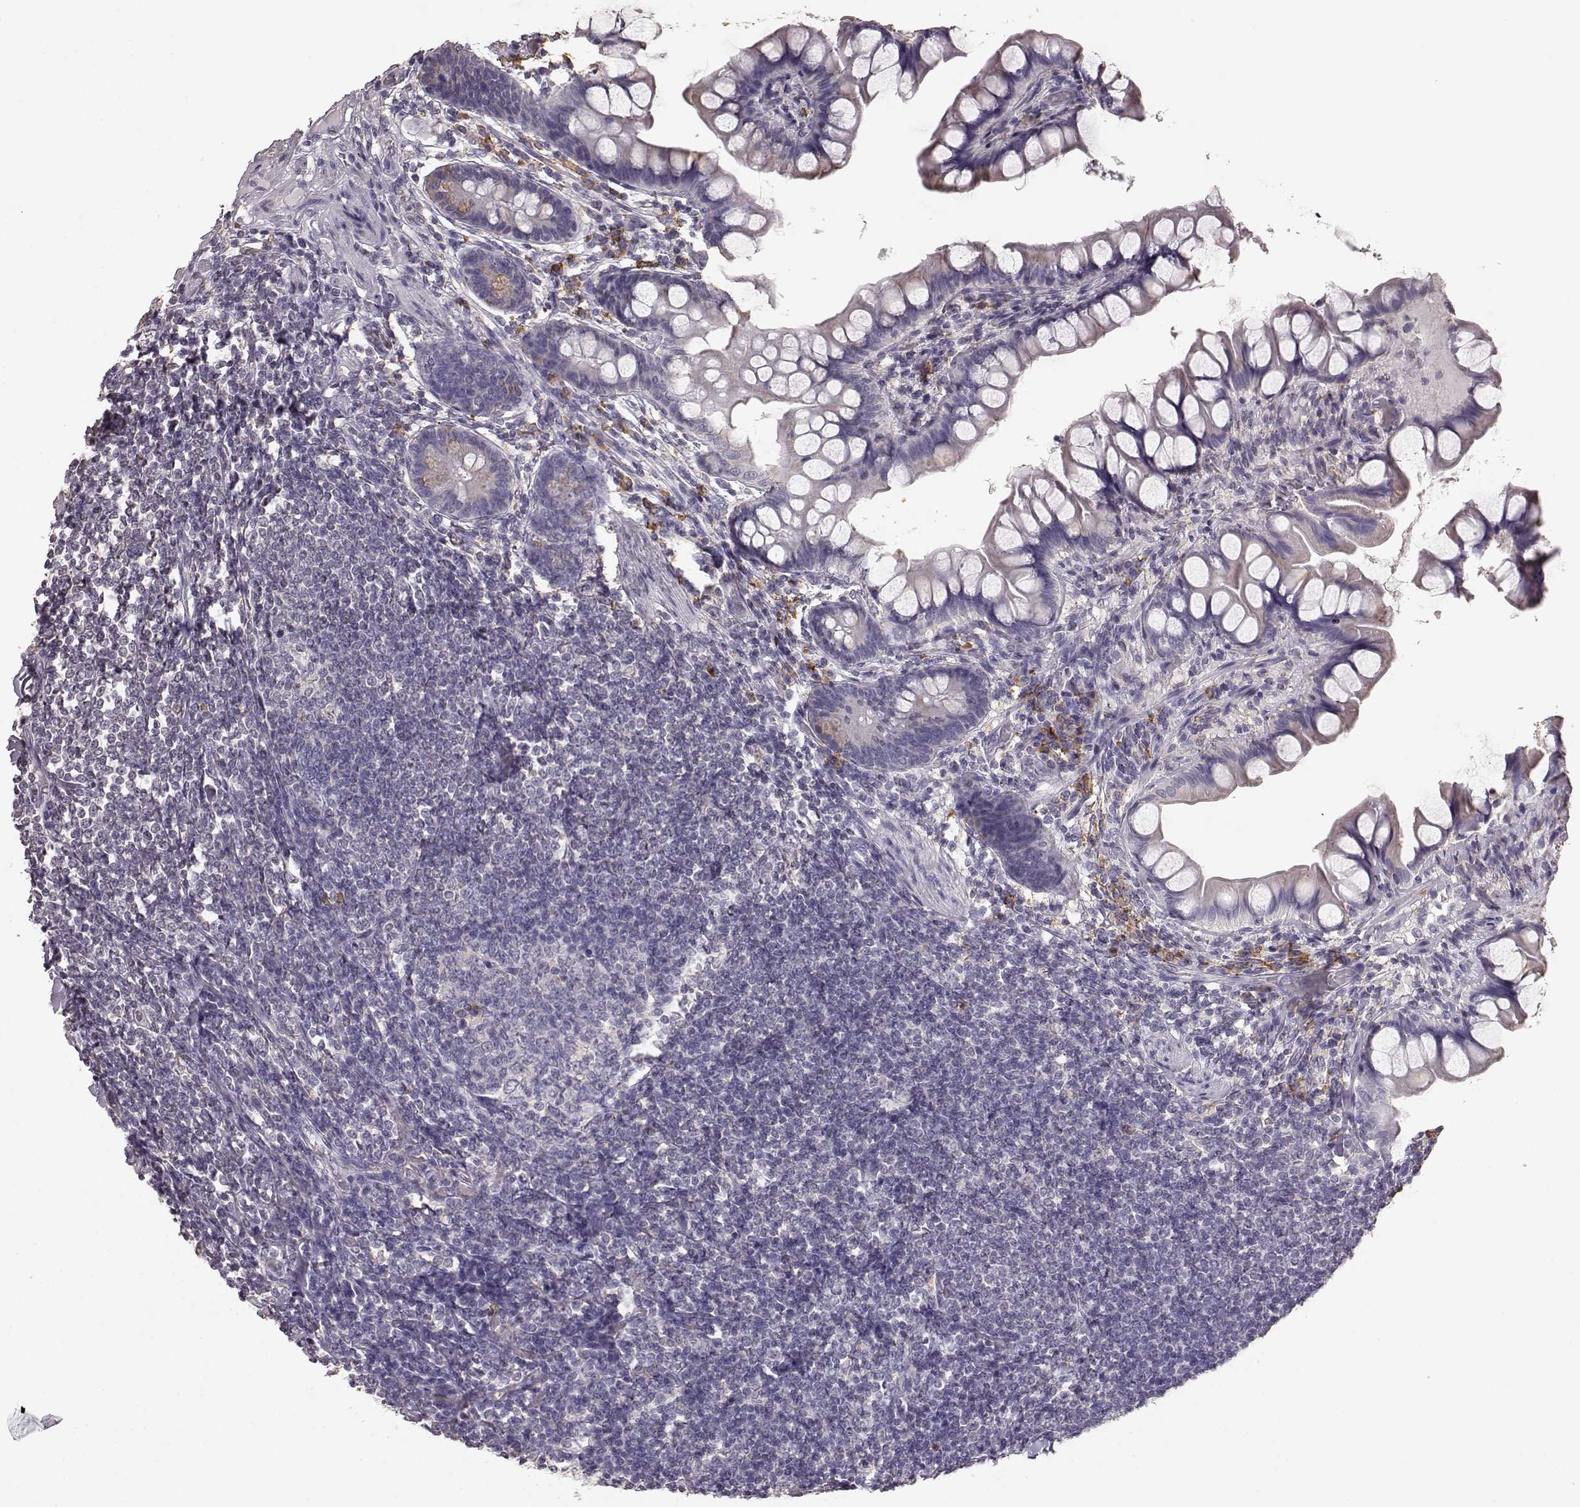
{"staining": {"intensity": "negative", "quantity": "none", "location": "none"}, "tissue": "small intestine", "cell_type": "Glandular cells", "image_type": "normal", "snomed": [{"axis": "morphology", "description": "Normal tissue, NOS"}, {"axis": "topography", "description": "Small intestine"}], "caption": "An immunohistochemistry micrograph of benign small intestine is shown. There is no staining in glandular cells of small intestine.", "gene": "GABRG3", "patient": {"sex": "male", "age": 70}}